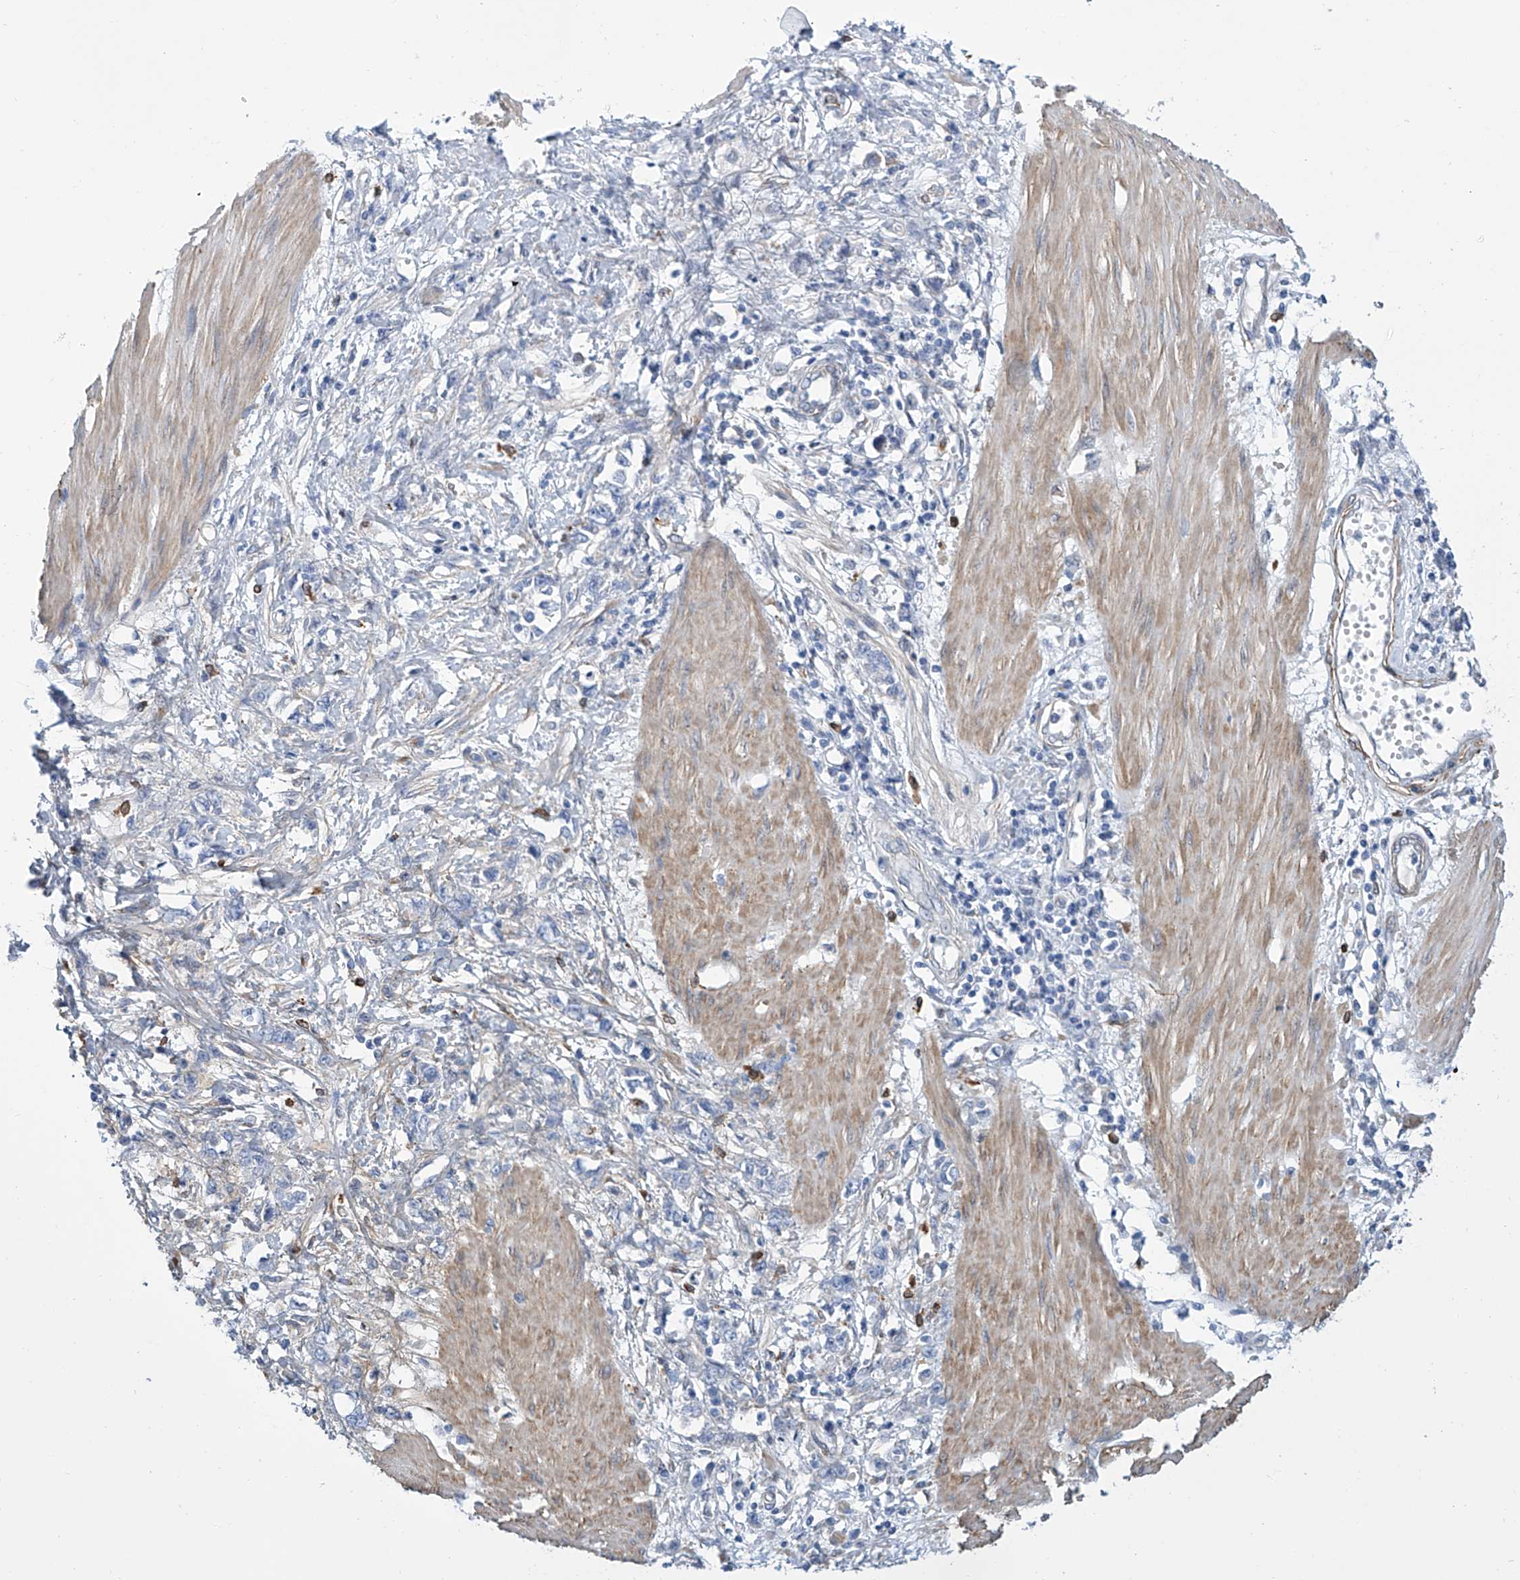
{"staining": {"intensity": "negative", "quantity": "none", "location": "none"}, "tissue": "stomach cancer", "cell_type": "Tumor cells", "image_type": "cancer", "snomed": [{"axis": "morphology", "description": "Adenocarcinoma, NOS"}, {"axis": "topography", "description": "Stomach"}], "caption": "DAB (3,3'-diaminobenzidine) immunohistochemical staining of human stomach cancer demonstrates no significant expression in tumor cells.", "gene": "TNN", "patient": {"sex": "female", "age": 76}}